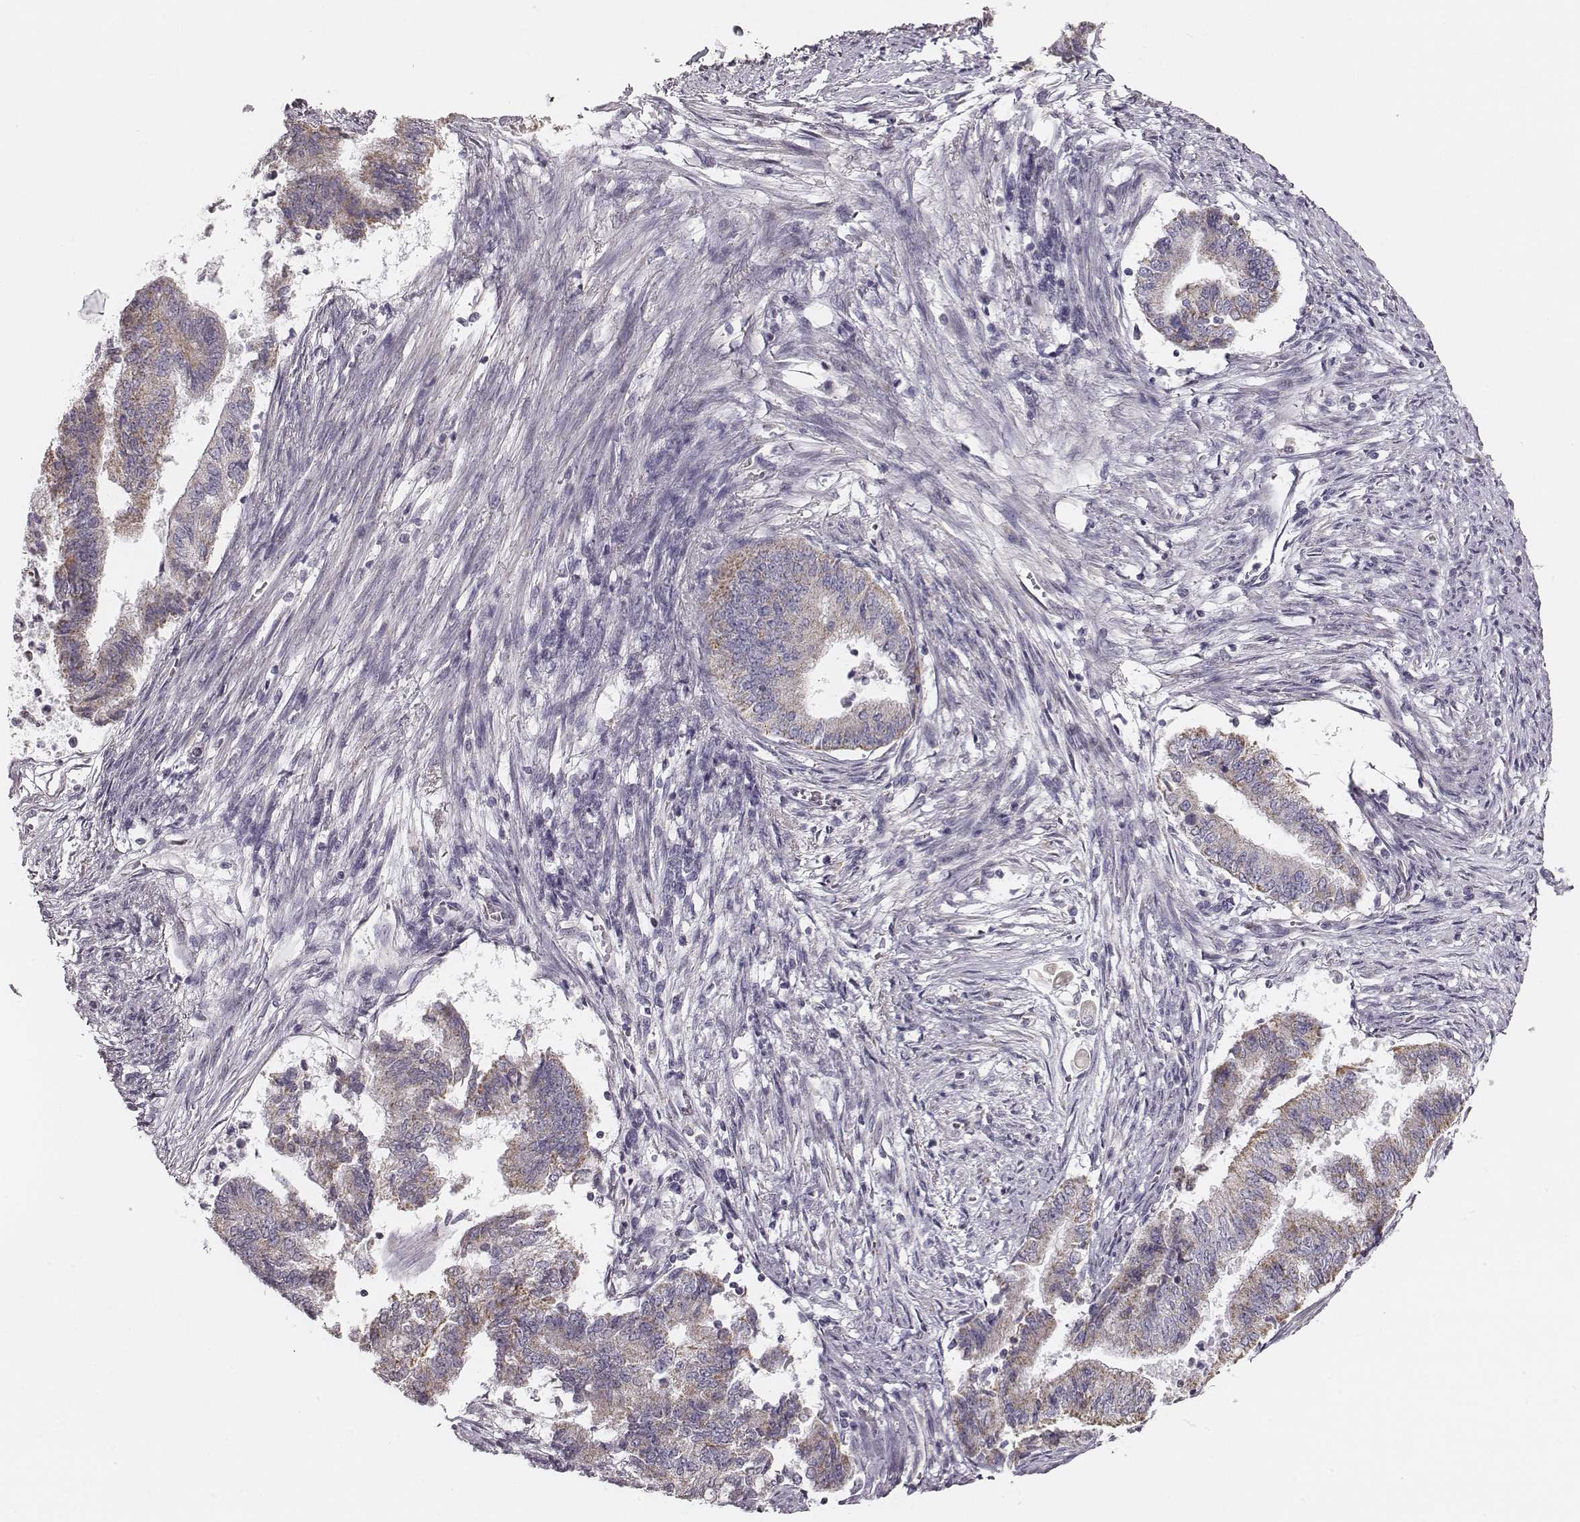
{"staining": {"intensity": "weak", "quantity": "25%-75%", "location": "cytoplasmic/membranous"}, "tissue": "endometrial cancer", "cell_type": "Tumor cells", "image_type": "cancer", "snomed": [{"axis": "morphology", "description": "Adenocarcinoma, NOS"}, {"axis": "topography", "description": "Endometrium"}], "caption": "Protein staining of endometrial adenocarcinoma tissue shows weak cytoplasmic/membranous expression in about 25%-75% of tumor cells. Ihc stains the protein of interest in brown and the nuclei are stained blue.", "gene": "UBL4B", "patient": {"sex": "female", "age": 65}}